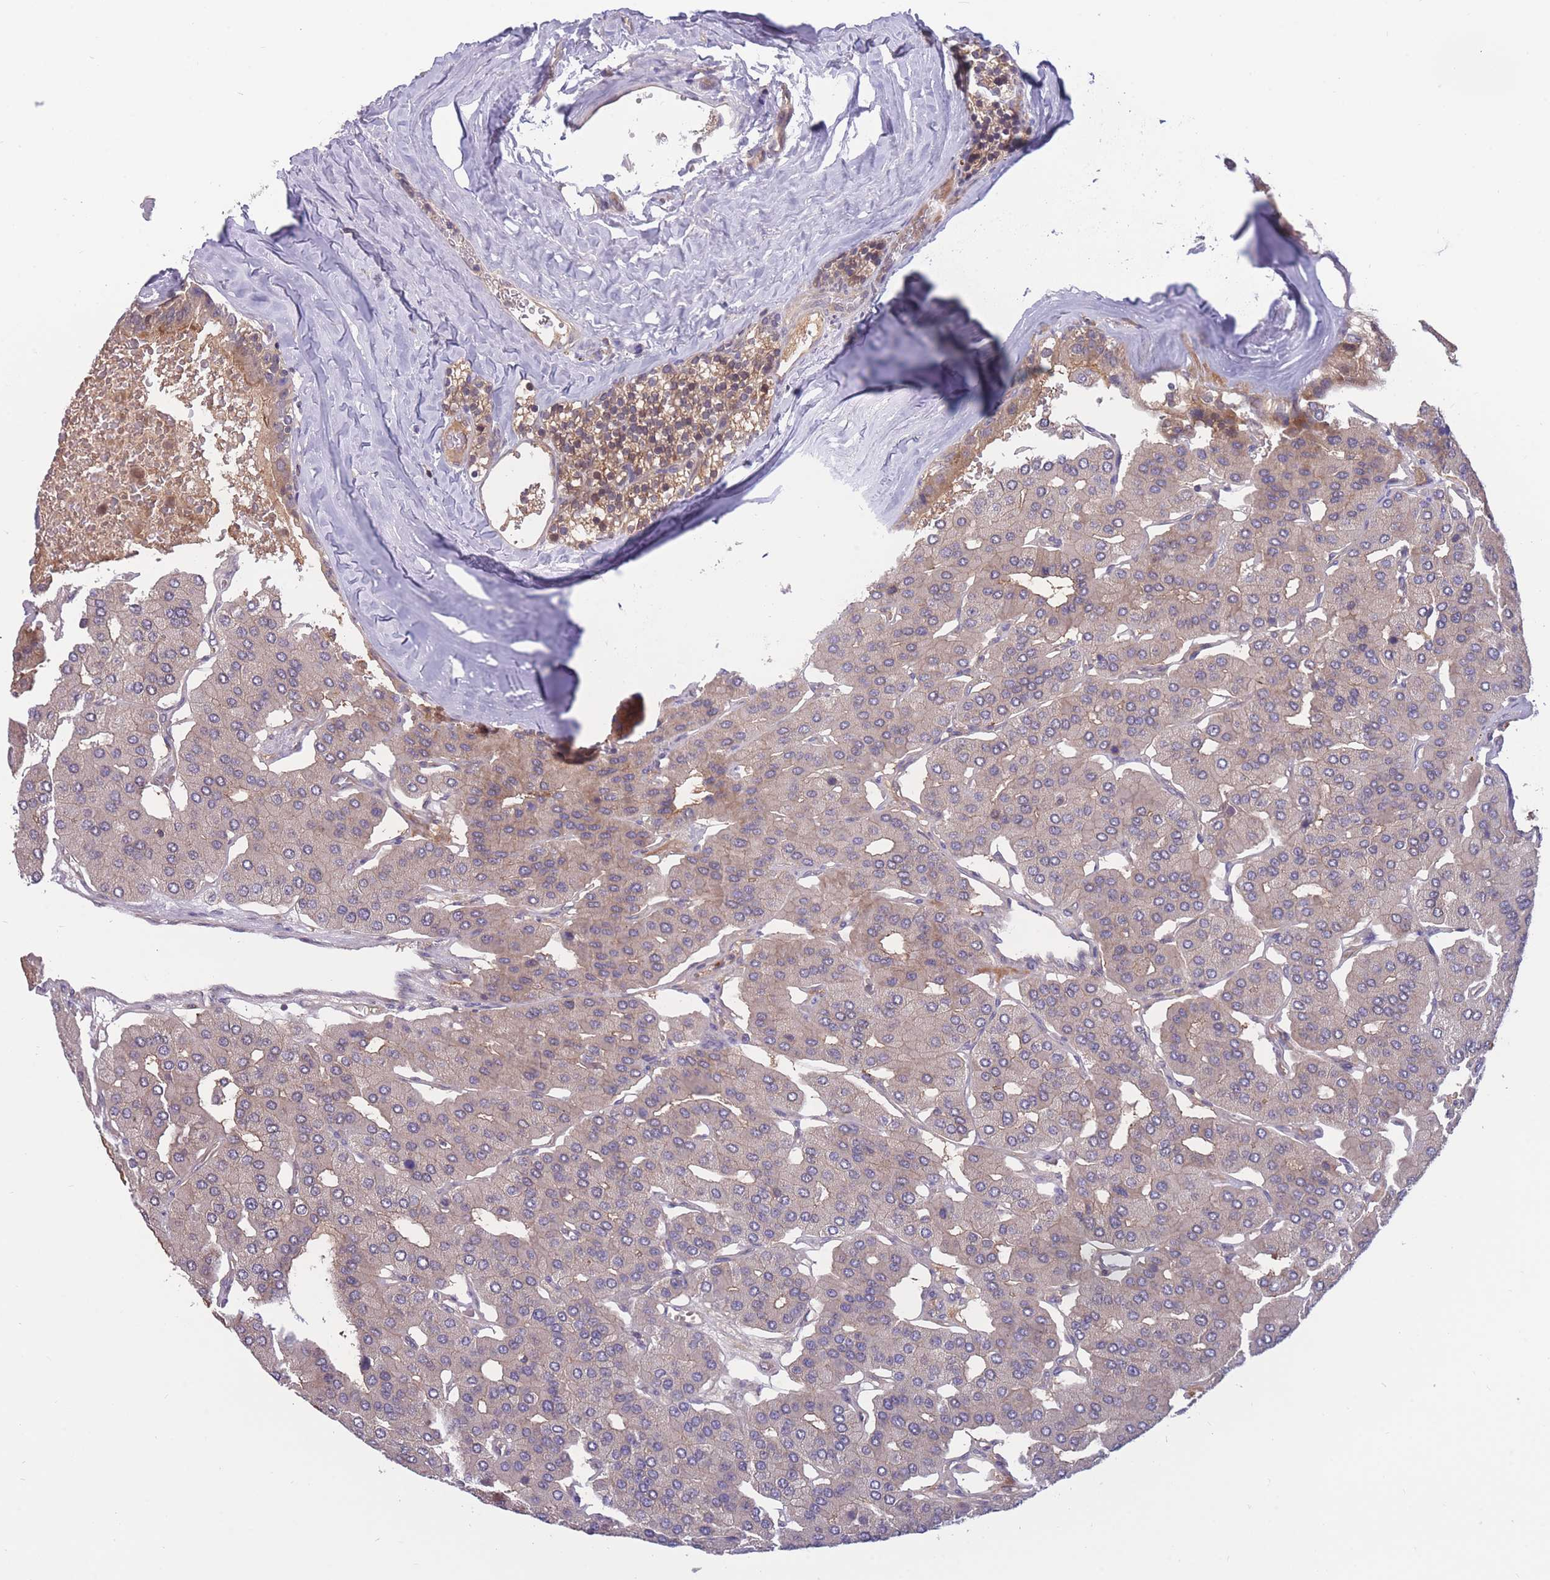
{"staining": {"intensity": "weak", "quantity": "<25%", "location": "cytoplasmic/membranous"}, "tissue": "parathyroid gland", "cell_type": "Glandular cells", "image_type": "normal", "snomed": [{"axis": "morphology", "description": "Normal tissue, NOS"}, {"axis": "morphology", "description": "Adenoma, NOS"}, {"axis": "topography", "description": "Parathyroid gland"}], "caption": "High magnification brightfield microscopy of benign parathyroid gland stained with DAB (3,3'-diaminobenzidine) (brown) and counterstained with hematoxylin (blue): glandular cells show no significant positivity.", "gene": "UBE2NL", "patient": {"sex": "female", "age": 86}}